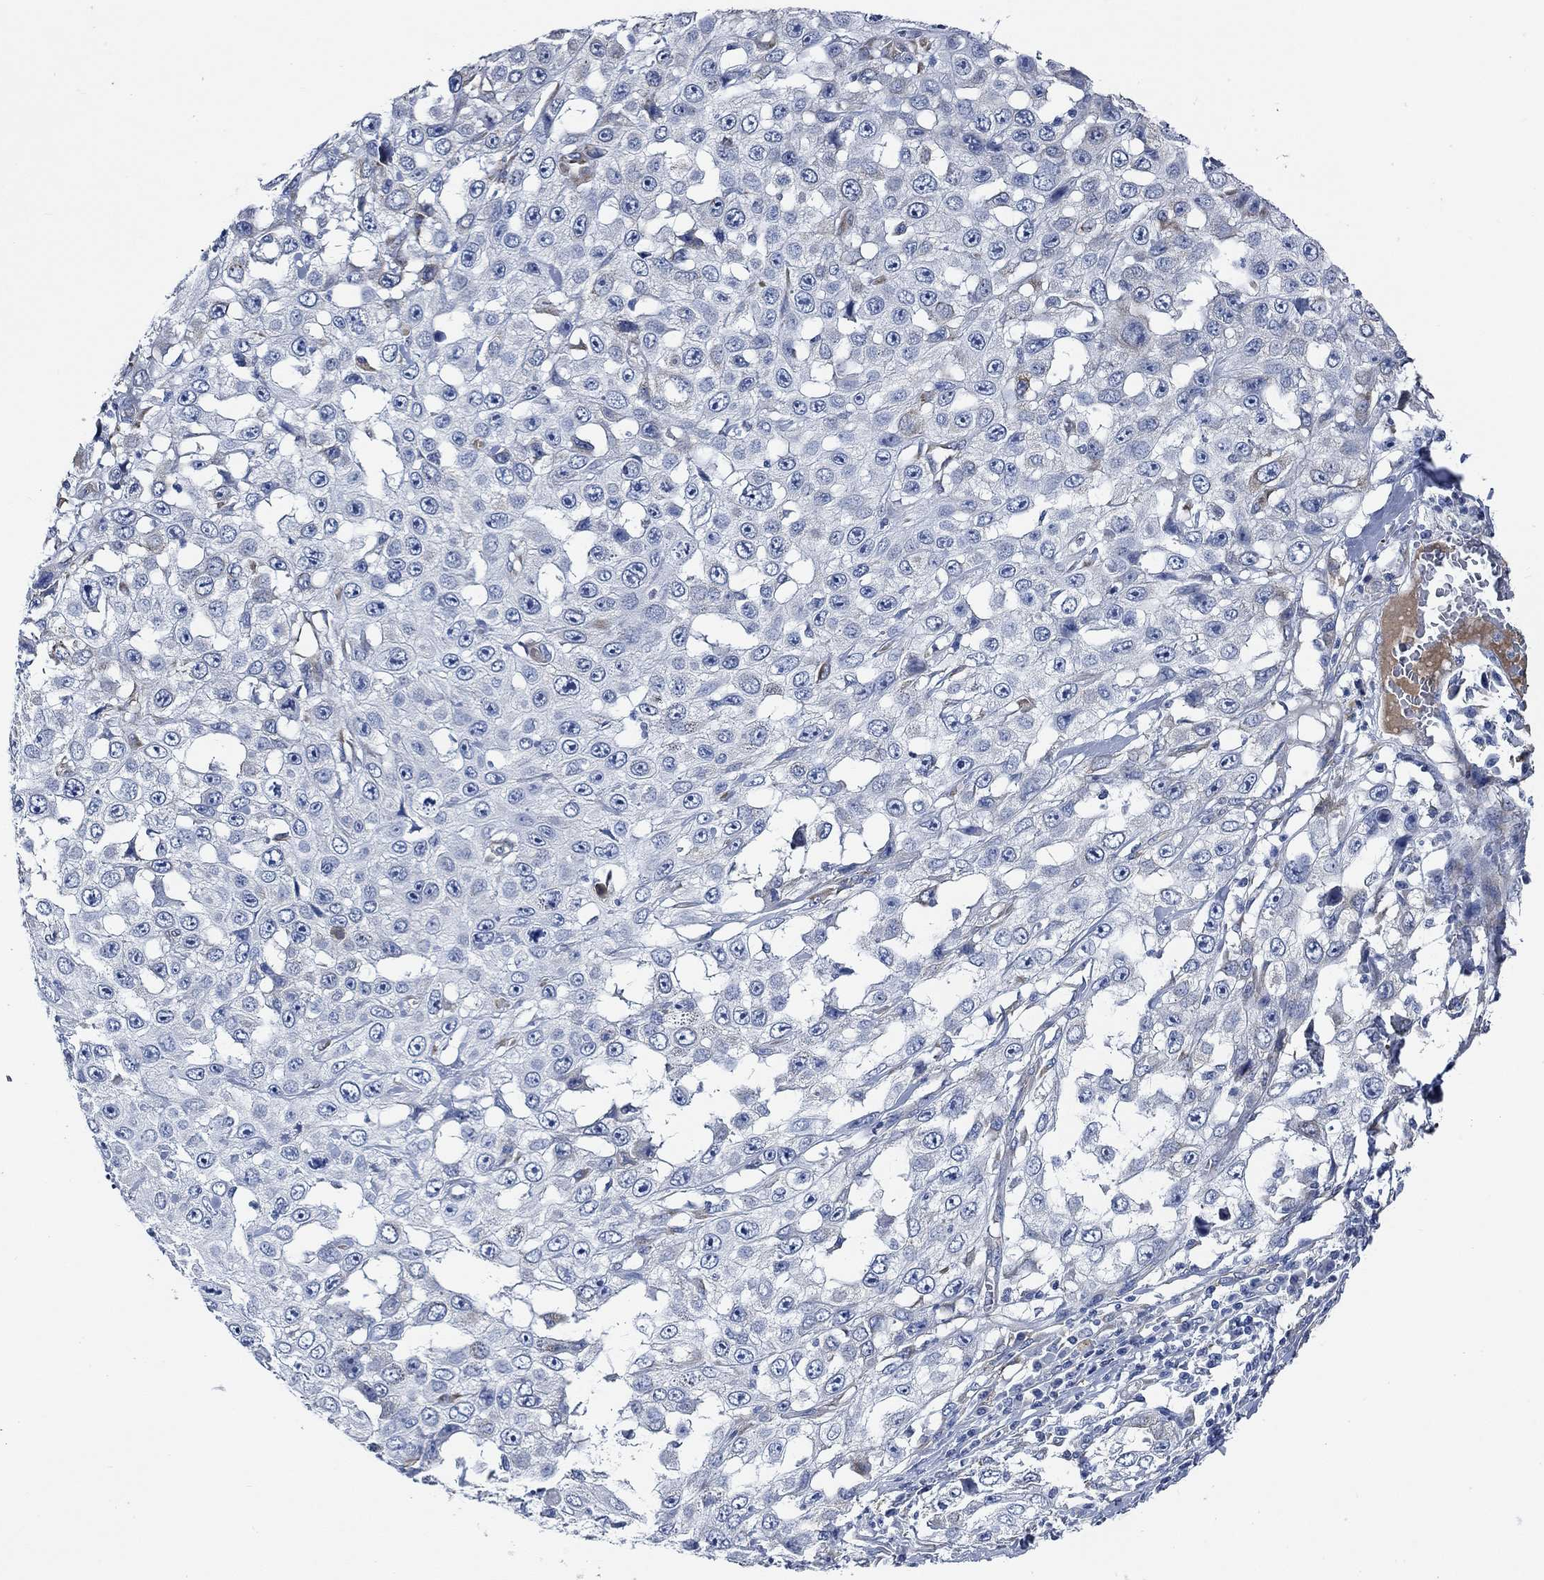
{"staining": {"intensity": "negative", "quantity": "none", "location": "none"}, "tissue": "skin cancer", "cell_type": "Tumor cells", "image_type": "cancer", "snomed": [{"axis": "morphology", "description": "Squamous cell carcinoma, NOS"}, {"axis": "topography", "description": "Skin"}], "caption": "Tumor cells are negative for brown protein staining in skin cancer (squamous cell carcinoma).", "gene": "HECW2", "patient": {"sex": "male", "age": 82}}